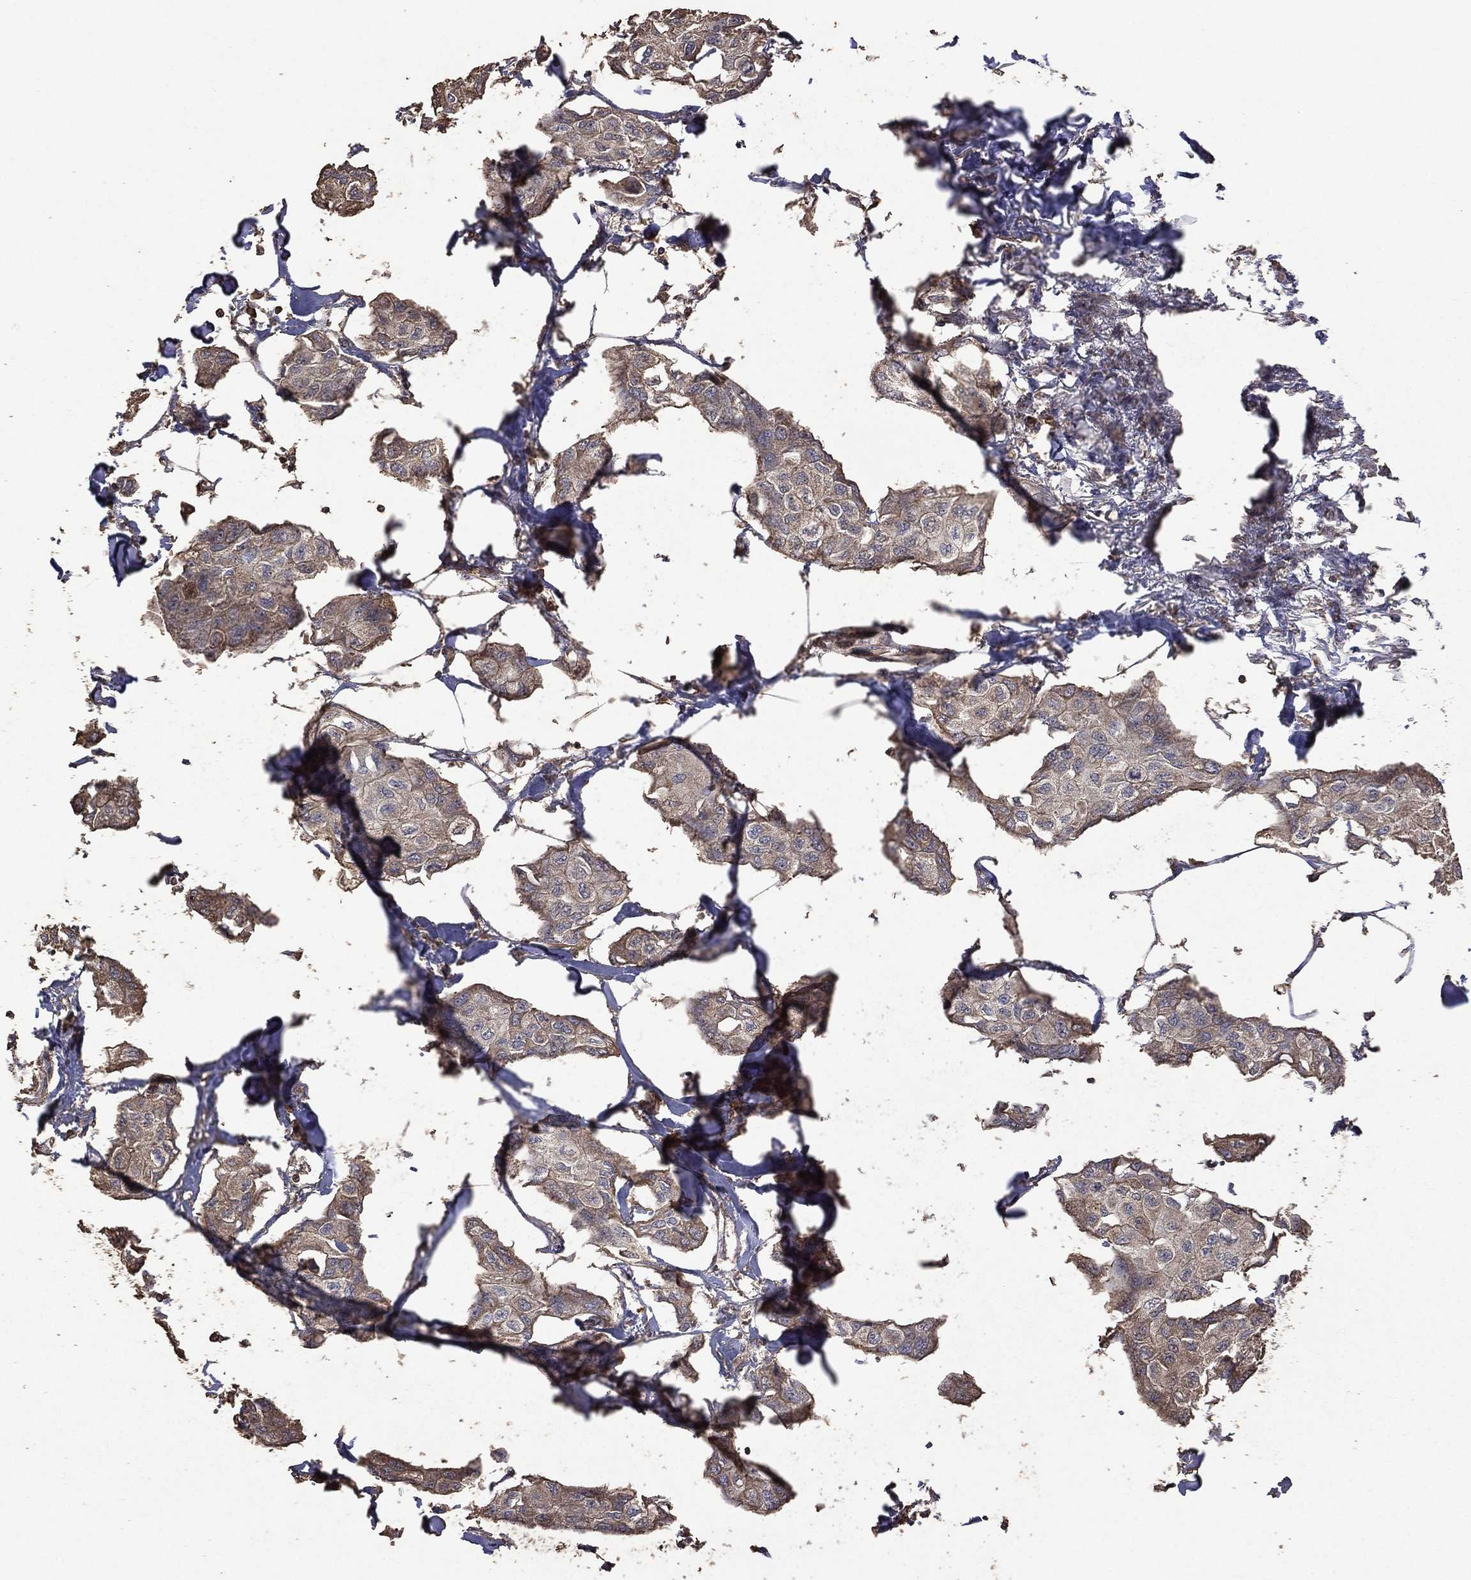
{"staining": {"intensity": "negative", "quantity": "none", "location": "none"}, "tissue": "breast cancer", "cell_type": "Tumor cells", "image_type": "cancer", "snomed": [{"axis": "morphology", "description": "Duct carcinoma"}, {"axis": "topography", "description": "Breast"}], "caption": "An image of breast cancer stained for a protein reveals no brown staining in tumor cells.", "gene": "METTL27", "patient": {"sex": "female", "age": 80}}